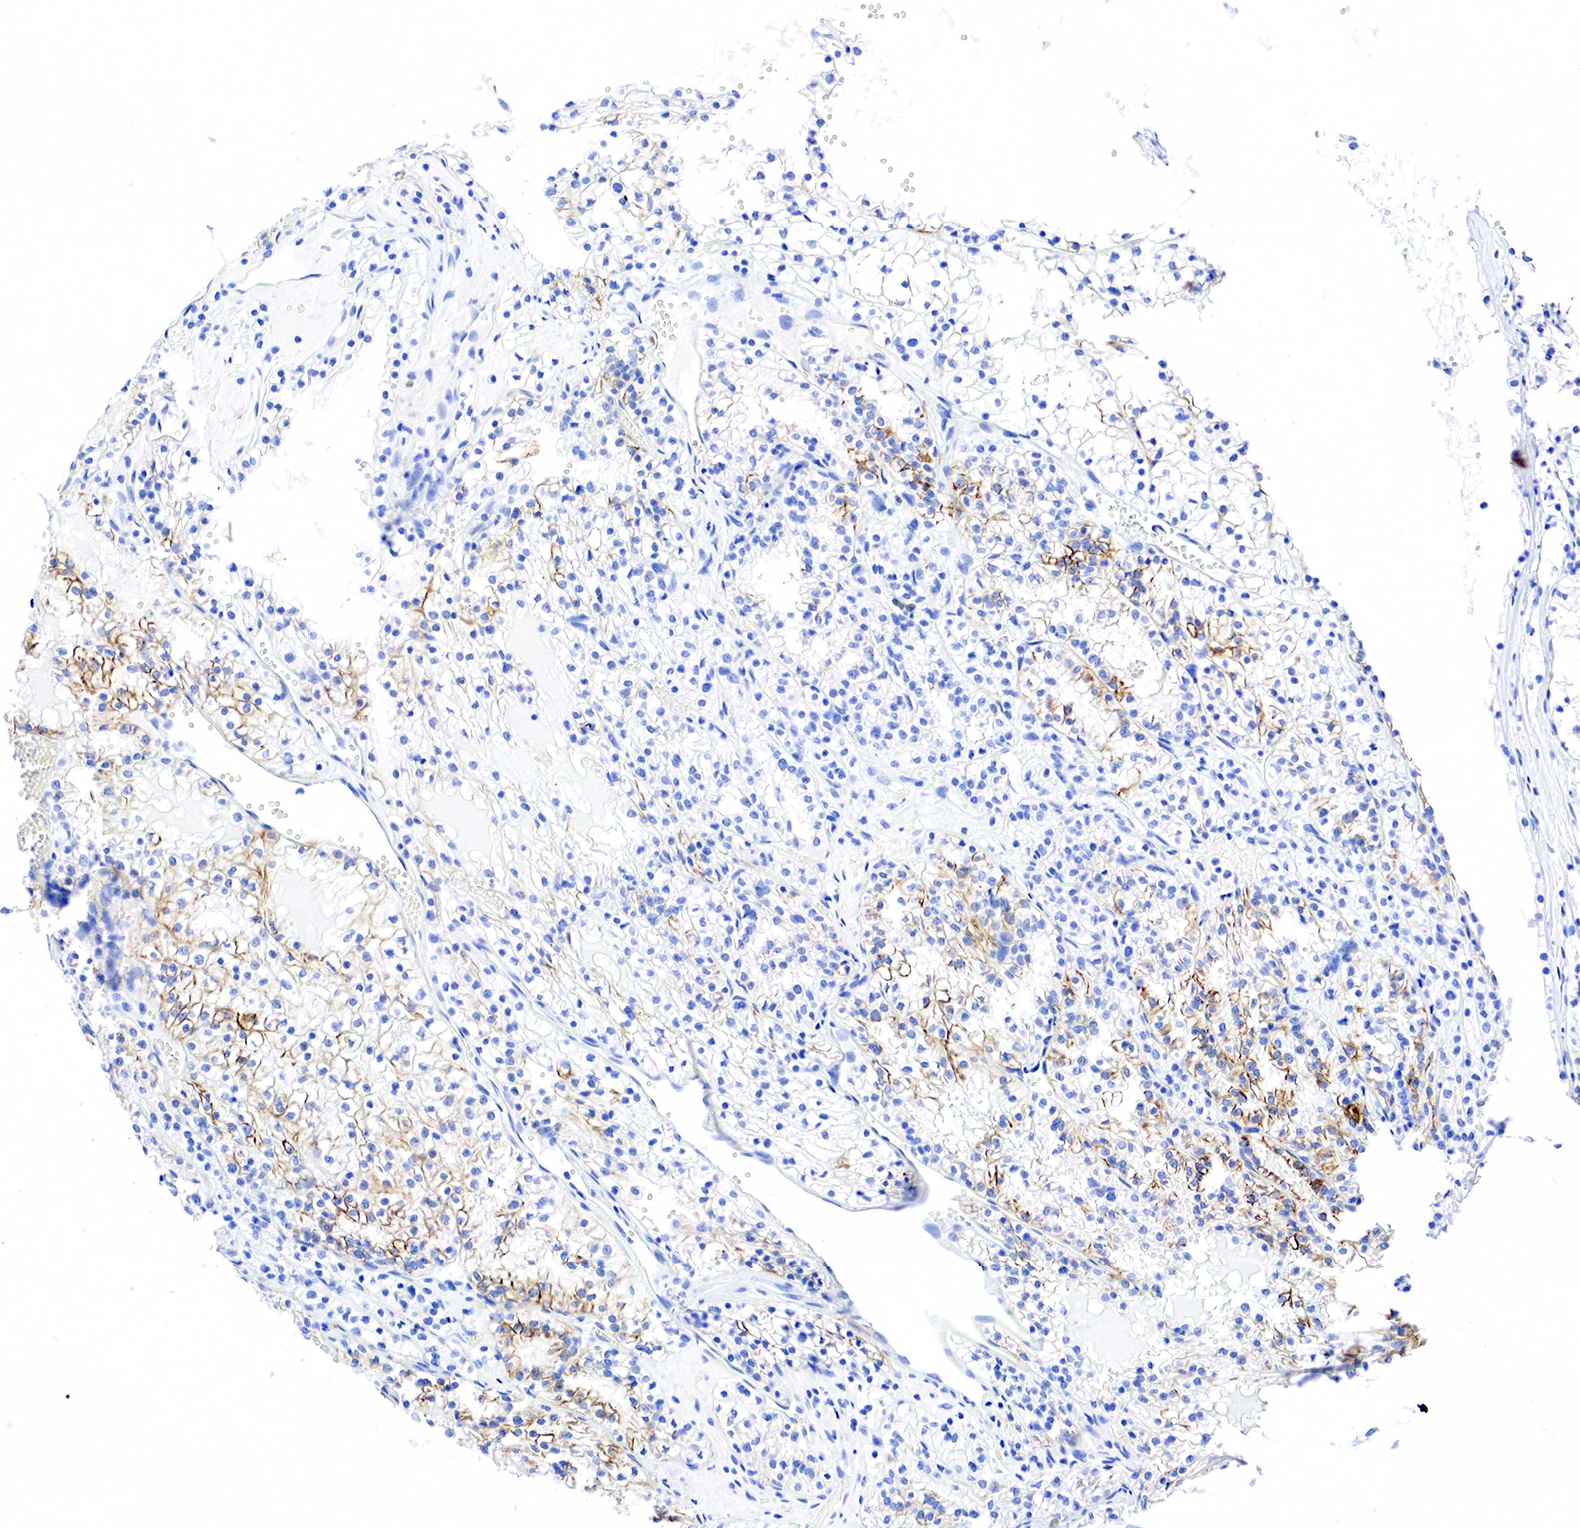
{"staining": {"intensity": "moderate", "quantity": "<25%", "location": "cytoplasmic/membranous"}, "tissue": "renal cancer", "cell_type": "Tumor cells", "image_type": "cancer", "snomed": [{"axis": "morphology", "description": "Adenocarcinoma, NOS"}, {"axis": "topography", "description": "Kidney"}], "caption": "High-power microscopy captured an immunohistochemistry photomicrograph of renal adenocarcinoma, revealing moderate cytoplasmic/membranous expression in approximately <25% of tumor cells.", "gene": "KRT7", "patient": {"sex": "male", "age": 61}}